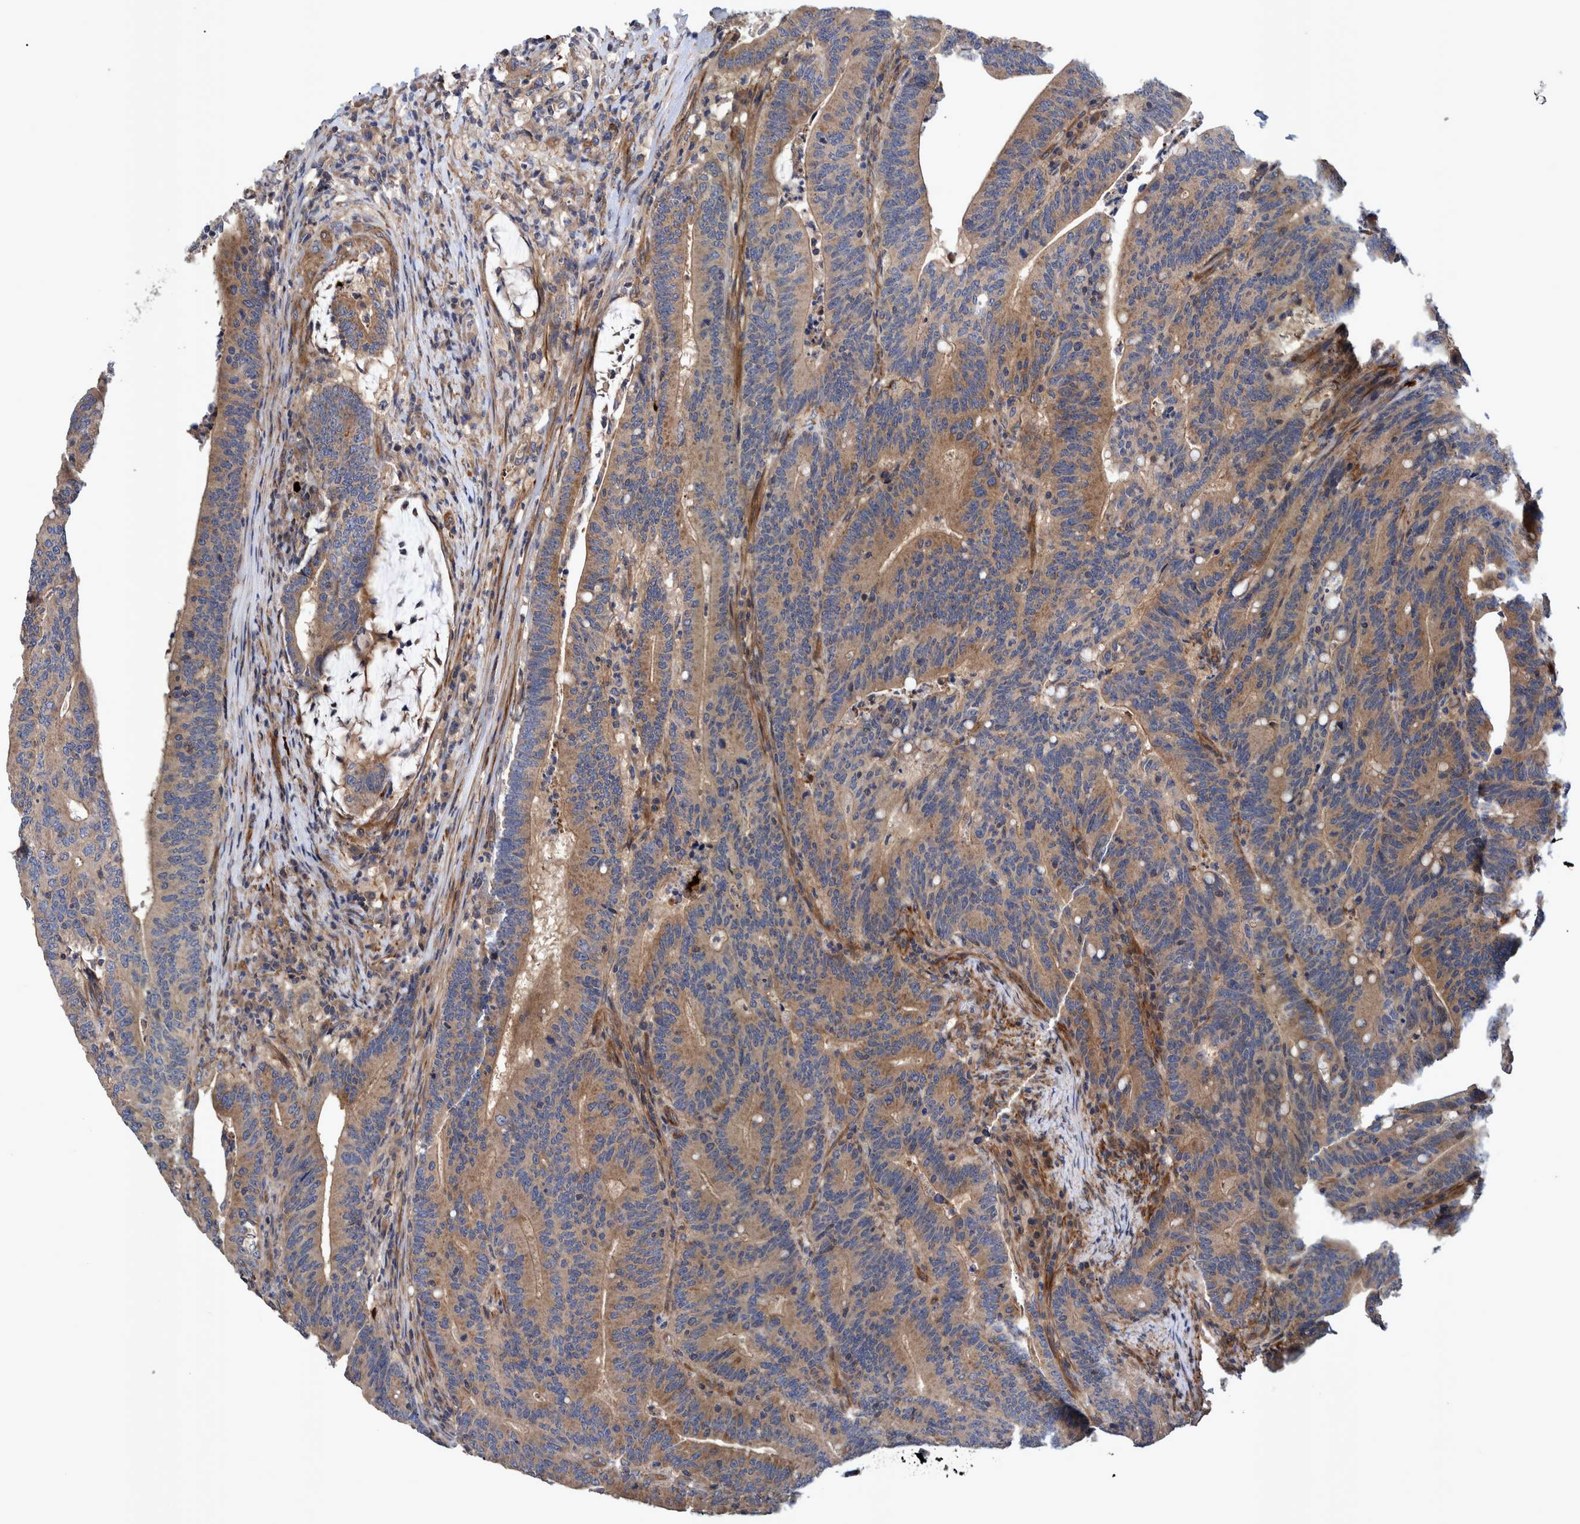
{"staining": {"intensity": "moderate", "quantity": ">75%", "location": "cytoplasmic/membranous"}, "tissue": "colorectal cancer", "cell_type": "Tumor cells", "image_type": "cancer", "snomed": [{"axis": "morphology", "description": "Adenocarcinoma, NOS"}, {"axis": "topography", "description": "Colon"}], "caption": "Adenocarcinoma (colorectal) was stained to show a protein in brown. There is medium levels of moderate cytoplasmic/membranous staining in approximately >75% of tumor cells.", "gene": "GRPEL2", "patient": {"sex": "female", "age": 66}}